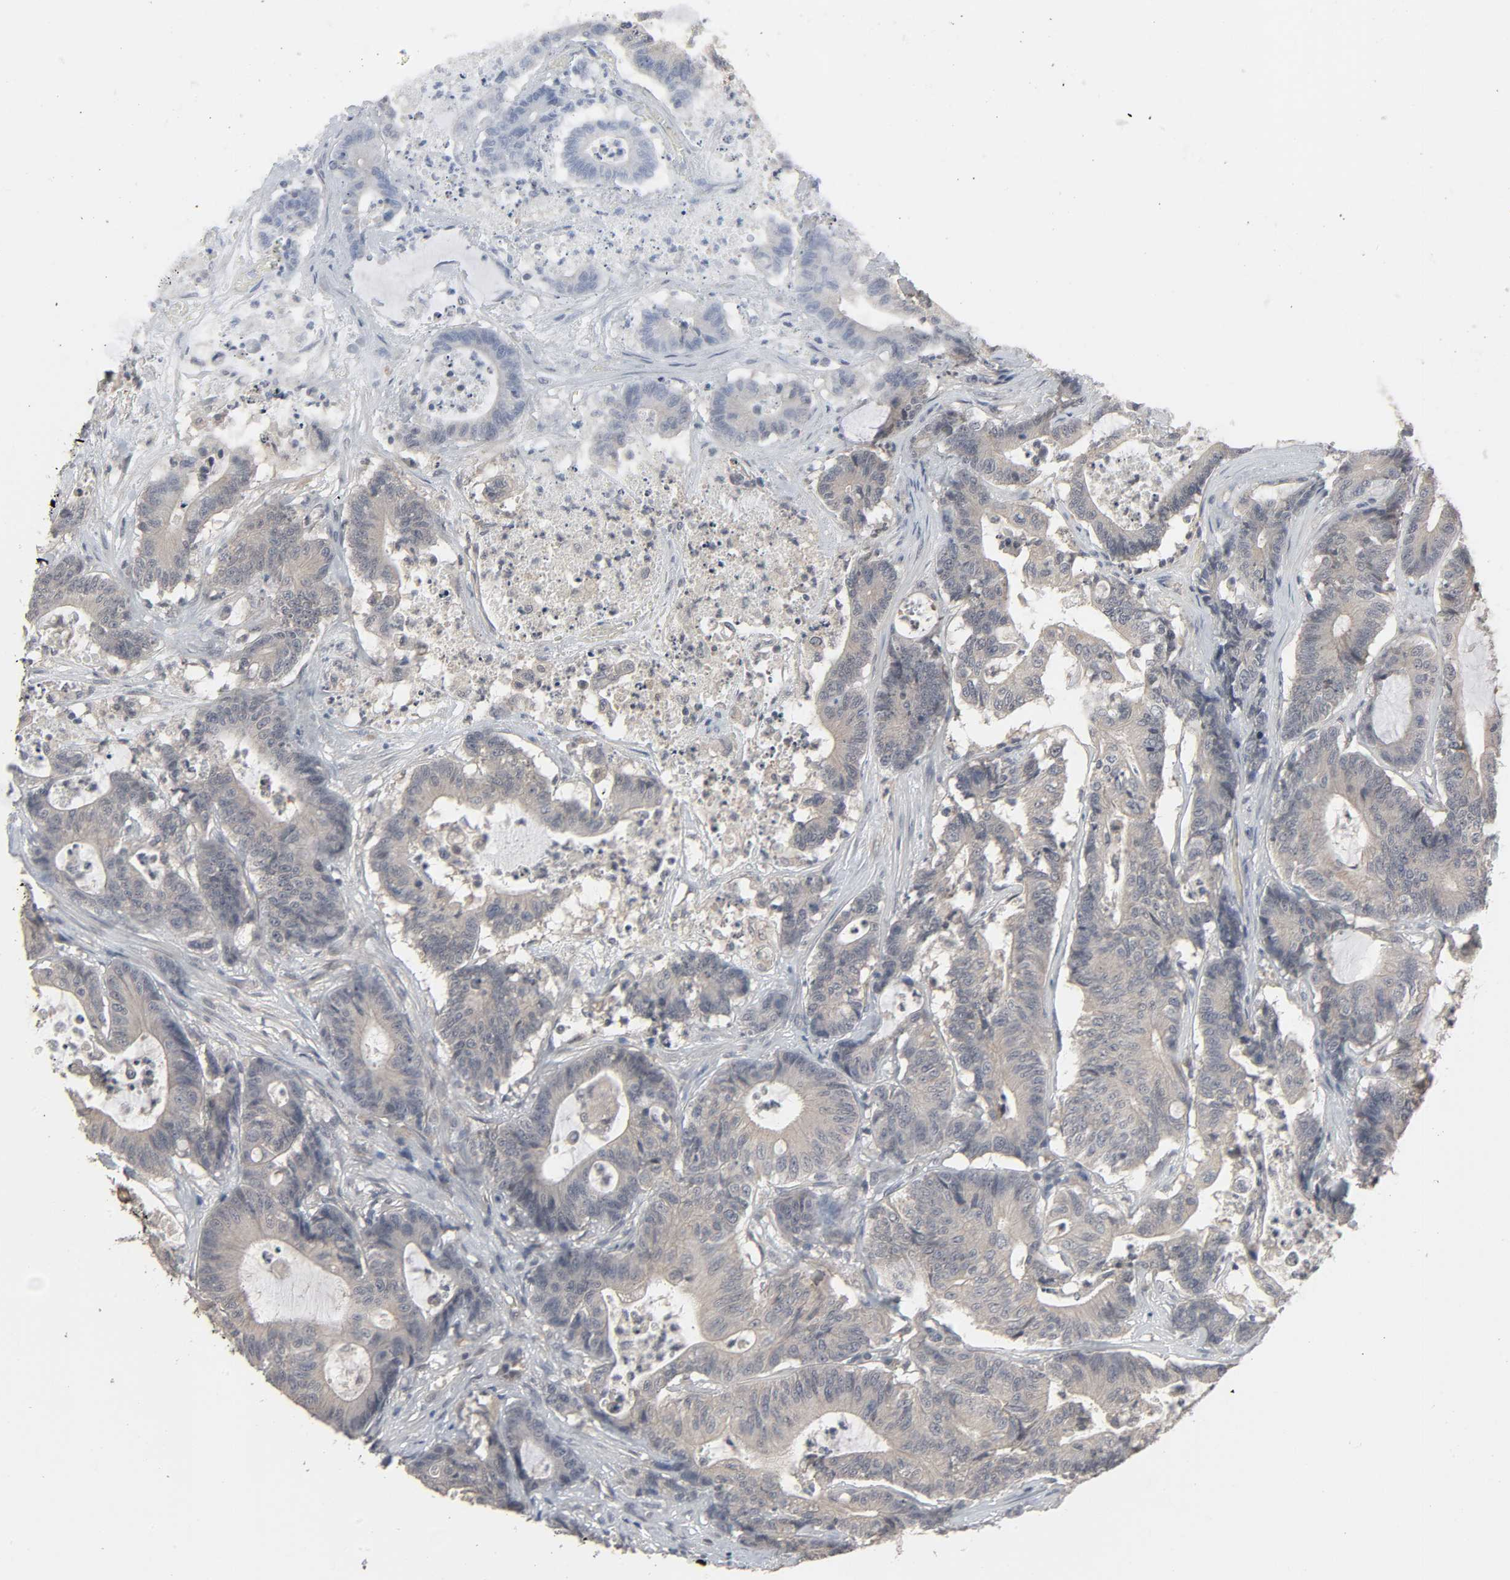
{"staining": {"intensity": "weak", "quantity": "25%-75%", "location": "cytoplasmic/membranous"}, "tissue": "colorectal cancer", "cell_type": "Tumor cells", "image_type": "cancer", "snomed": [{"axis": "morphology", "description": "Adenocarcinoma, NOS"}, {"axis": "topography", "description": "Colon"}], "caption": "The micrograph exhibits immunohistochemical staining of colorectal cancer. There is weak cytoplasmic/membranous expression is appreciated in approximately 25%-75% of tumor cells.", "gene": "ZNF222", "patient": {"sex": "female", "age": 84}}